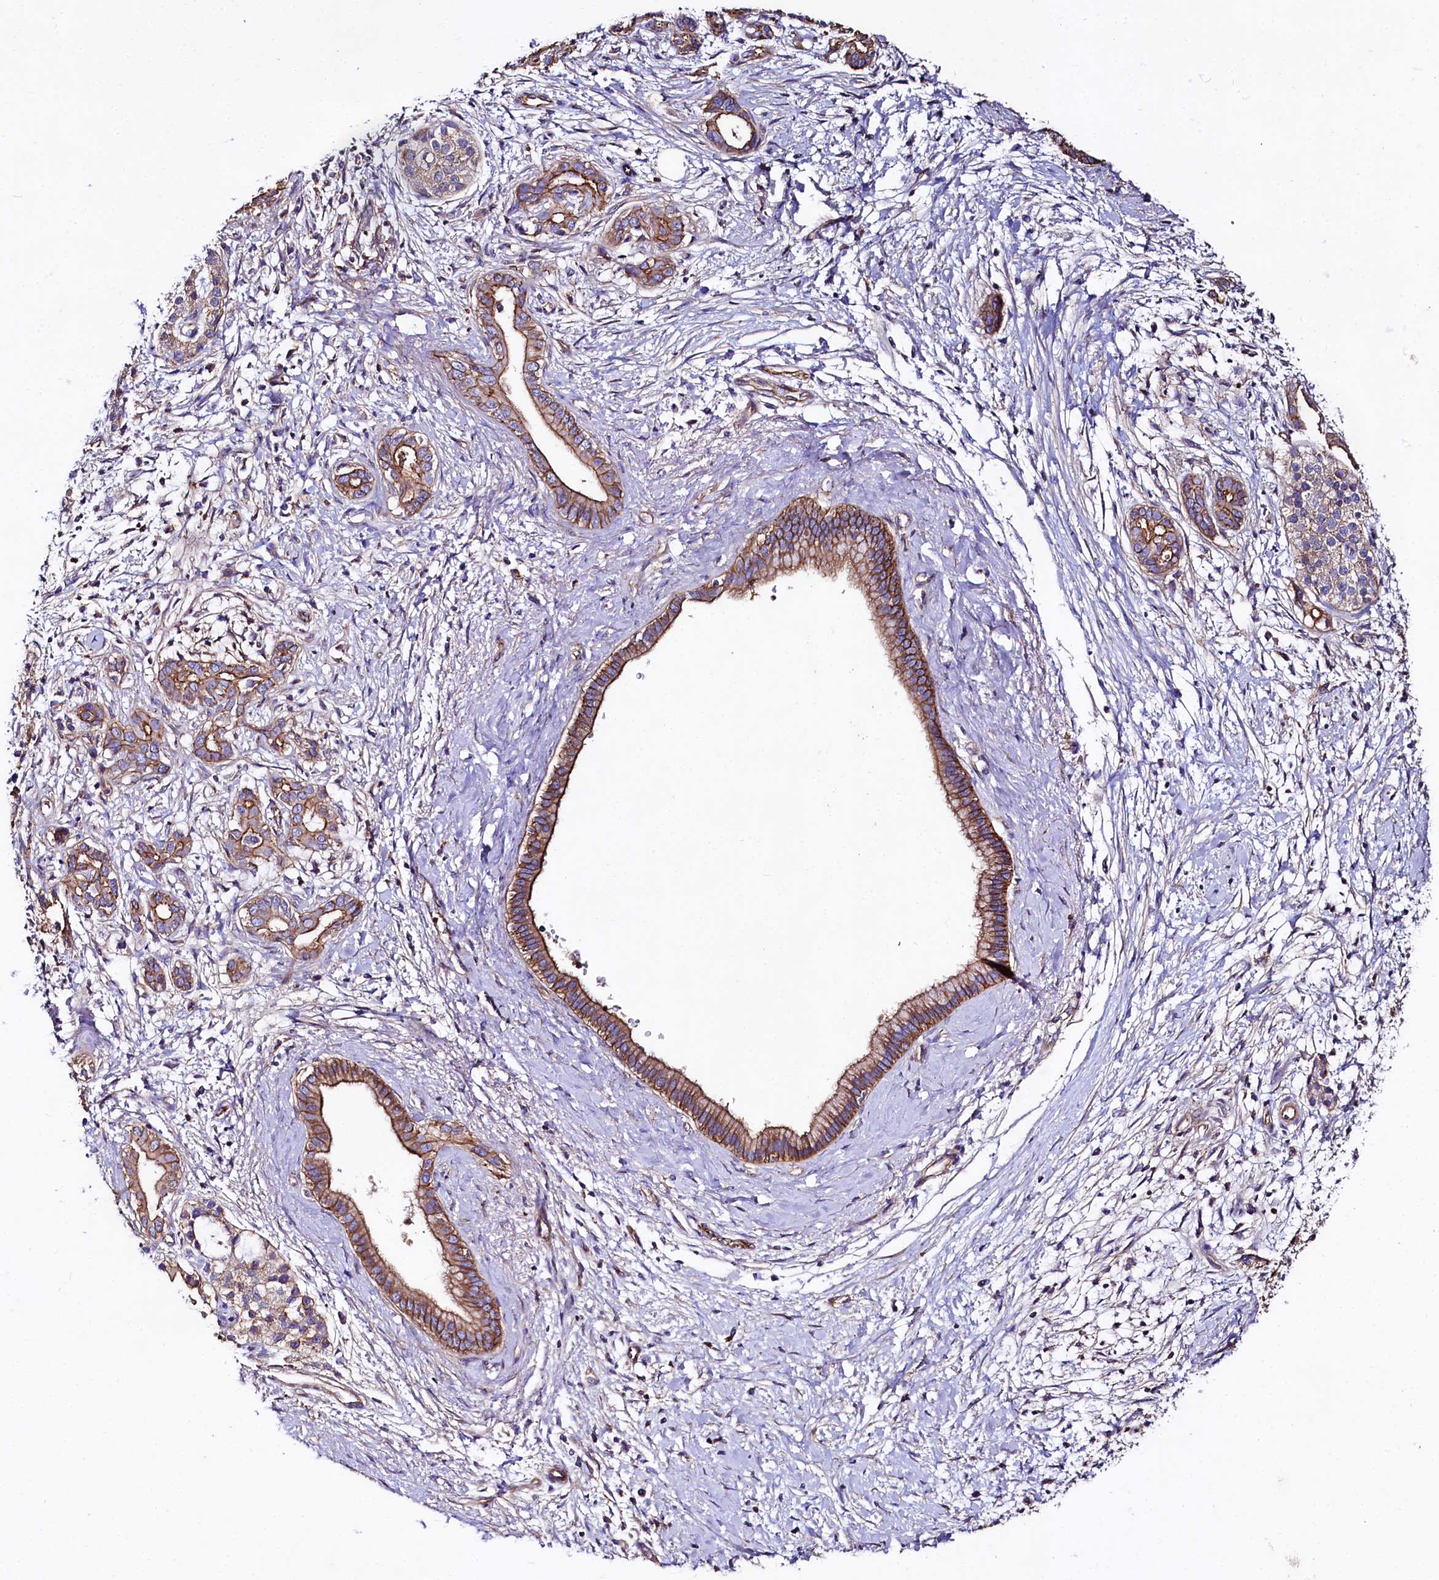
{"staining": {"intensity": "moderate", "quantity": ">75%", "location": "cytoplasmic/membranous"}, "tissue": "pancreatic cancer", "cell_type": "Tumor cells", "image_type": "cancer", "snomed": [{"axis": "morphology", "description": "Adenocarcinoma, NOS"}, {"axis": "topography", "description": "Pancreas"}], "caption": "Immunohistochemistry (IHC) micrograph of human pancreatic cancer stained for a protein (brown), which shows medium levels of moderate cytoplasmic/membranous staining in approximately >75% of tumor cells.", "gene": "FCHSD2", "patient": {"sex": "male", "age": 58}}